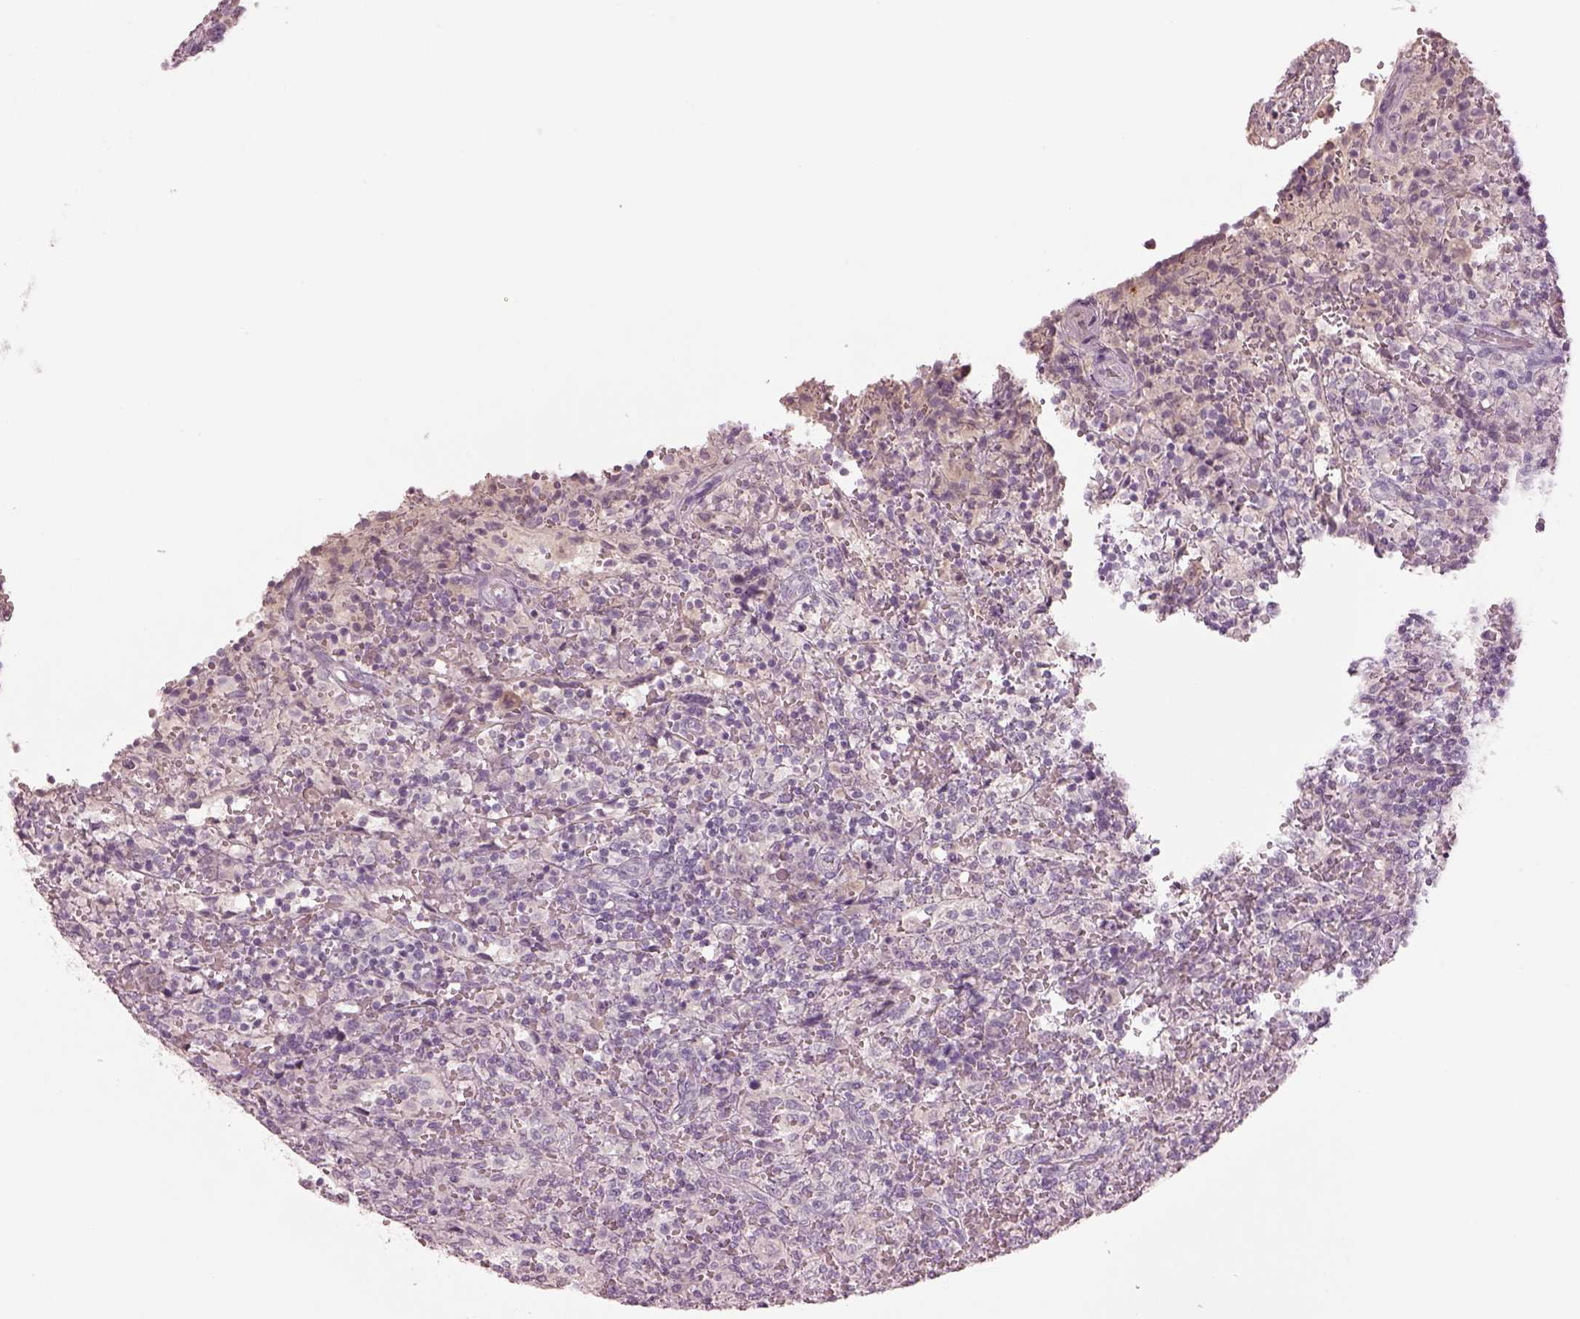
{"staining": {"intensity": "negative", "quantity": "none", "location": "none"}, "tissue": "lymphoma", "cell_type": "Tumor cells", "image_type": "cancer", "snomed": [{"axis": "morphology", "description": "Malignant lymphoma, non-Hodgkin's type, Low grade"}, {"axis": "topography", "description": "Spleen"}], "caption": "Malignant lymphoma, non-Hodgkin's type (low-grade) was stained to show a protein in brown. There is no significant expression in tumor cells.", "gene": "SPATA6L", "patient": {"sex": "male", "age": 62}}